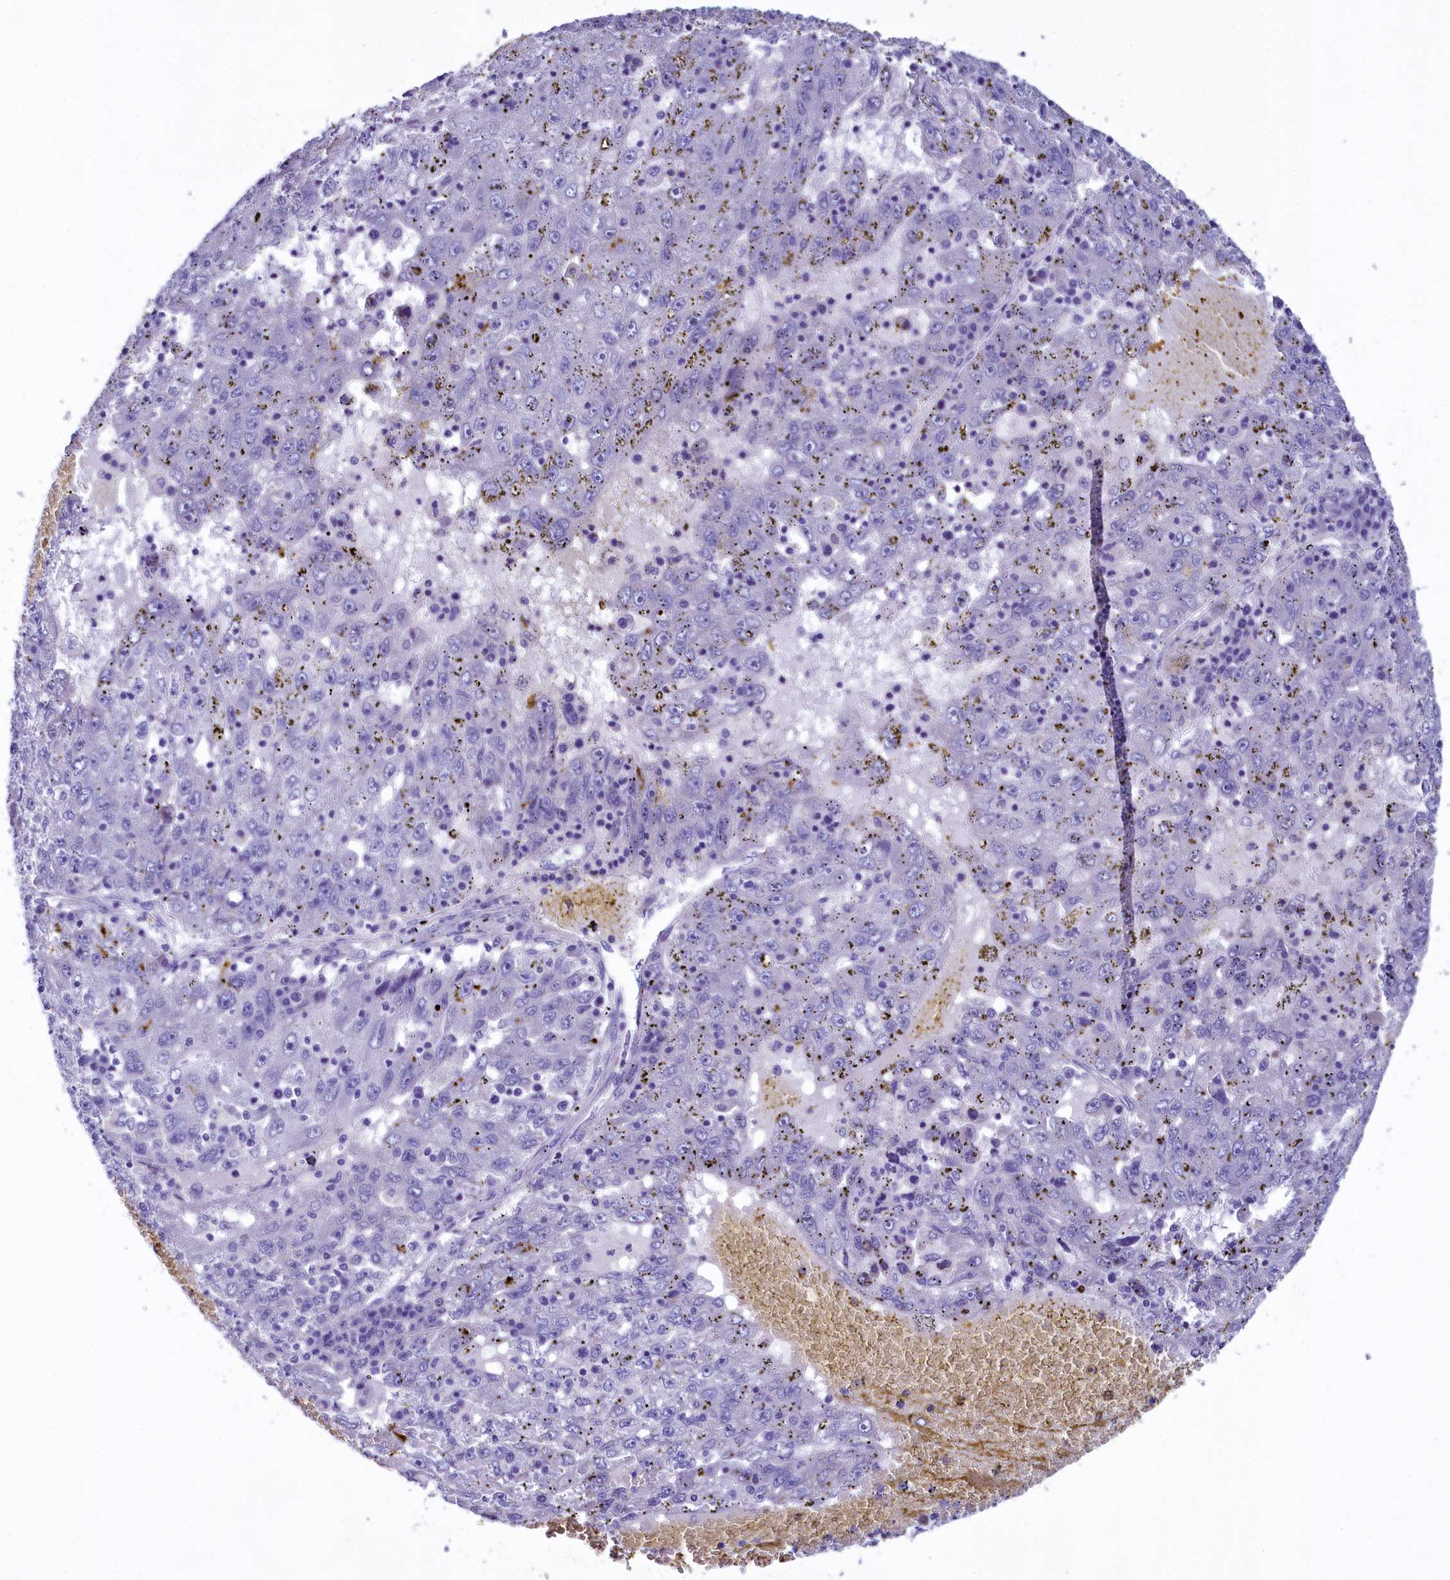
{"staining": {"intensity": "negative", "quantity": "none", "location": "none"}, "tissue": "liver cancer", "cell_type": "Tumor cells", "image_type": "cancer", "snomed": [{"axis": "morphology", "description": "Carcinoma, Hepatocellular, NOS"}, {"axis": "topography", "description": "Liver"}], "caption": "This image is of liver cancer stained with immunohistochemistry (IHC) to label a protein in brown with the nuclei are counter-stained blue. There is no expression in tumor cells. (Immunohistochemistry, brightfield microscopy, high magnification).", "gene": "KRBOX5", "patient": {"sex": "male", "age": 49}}